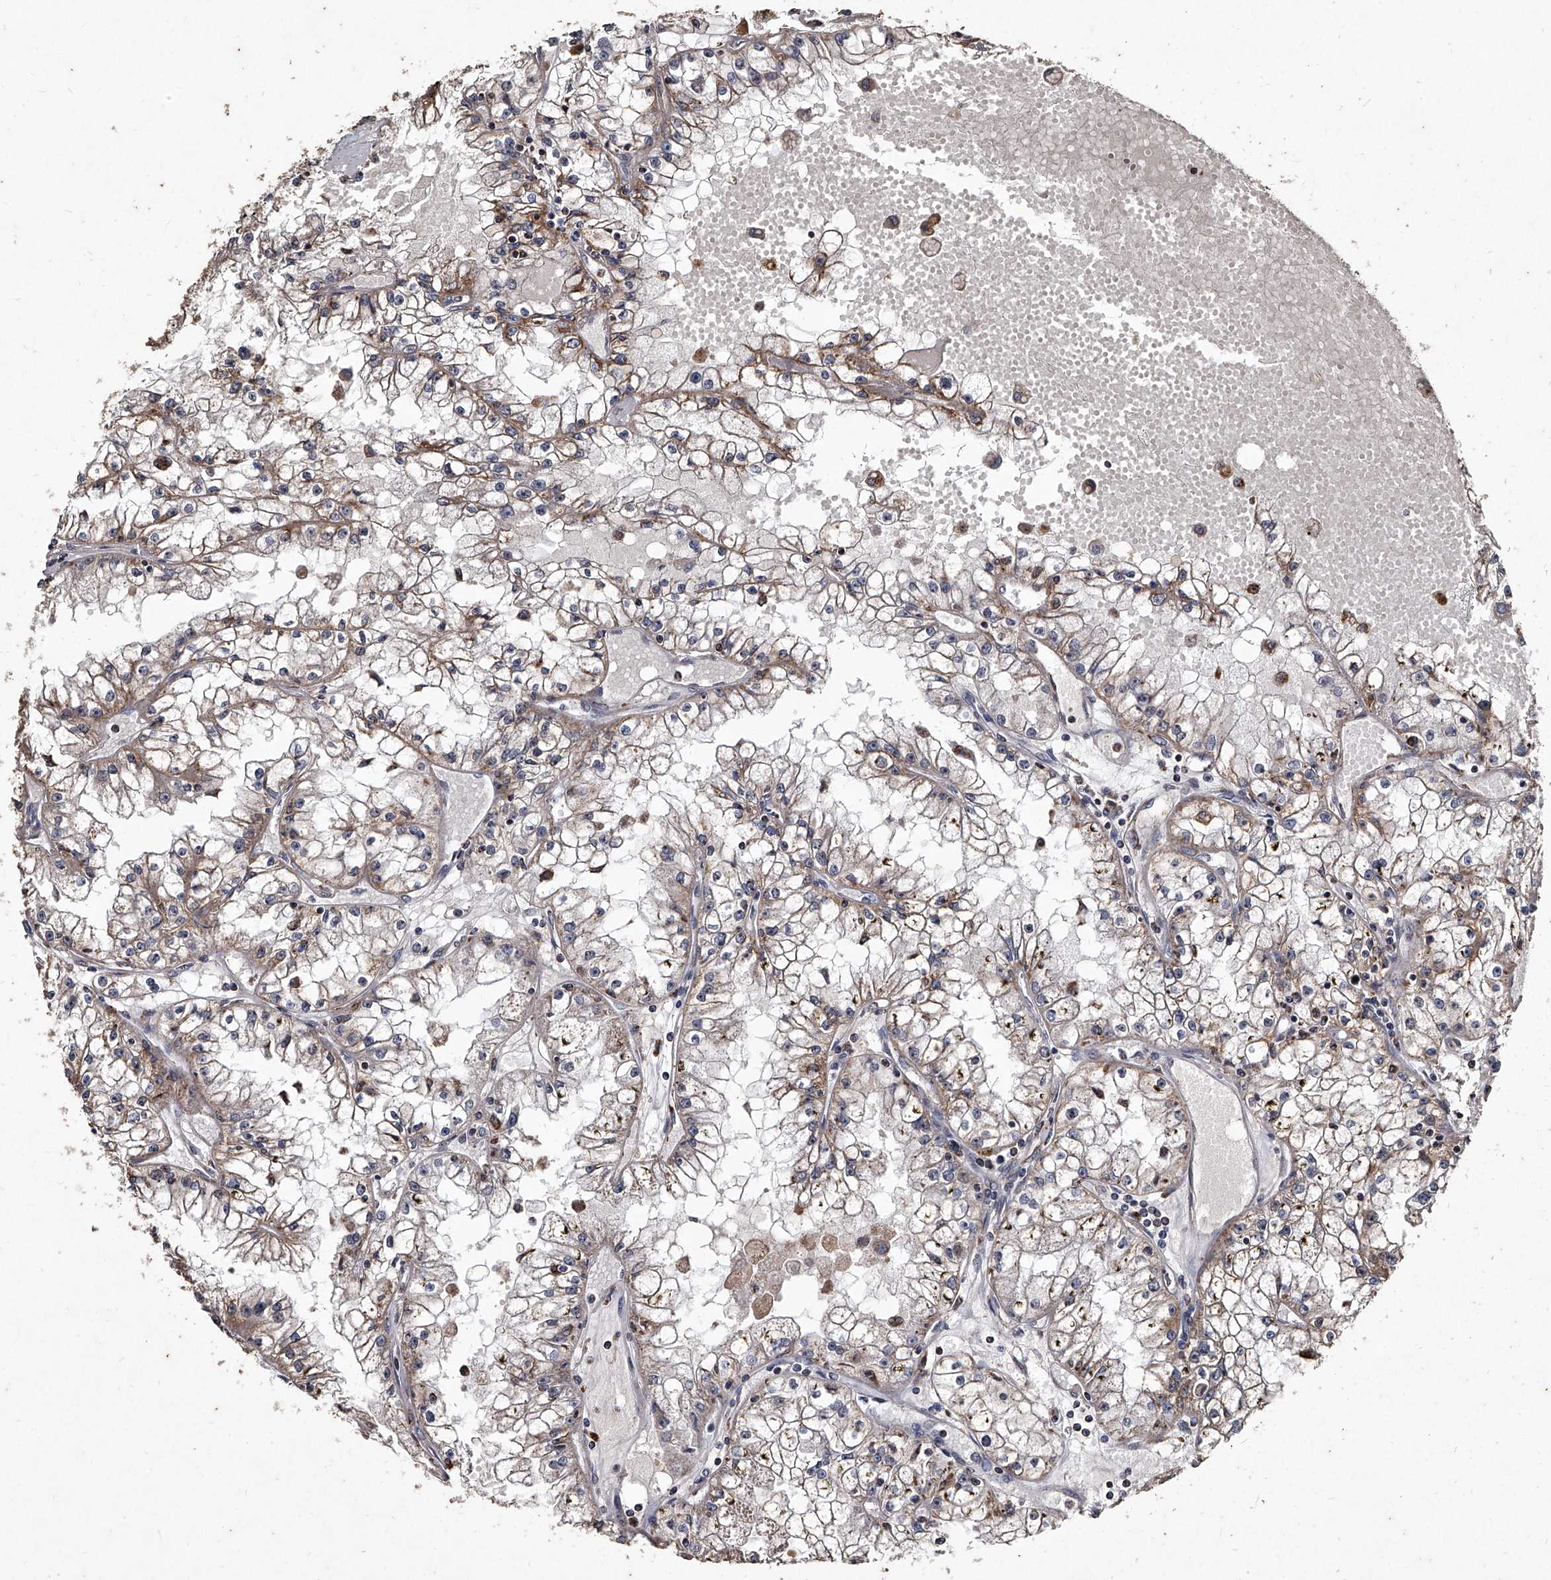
{"staining": {"intensity": "weak", "quantity": ">75%", "location": "cytoplasmic/membranous"}, "tissue": "renal cancer", "cell_type": "Tumor cells", "image_type": "cancer", "snomed": [{"axis": "morphology", "description": "Adenocarcinoma, NOS"}, {"axis": "topography", "description": "Kidney"}], "caption": "Immunohistochemistry histopathology image of neoplastic tissue: human renal cancer (adenocarcinoma) stained using immunohistochemistry exhibits low levels of weak protein expression localized specifically in the cytoplasmic/membranous of tumor cells, appearing as a cytoplasmic/membranous brown color.", "gene": "GPR183", "patient": {"sex": "male", "age": 56}}